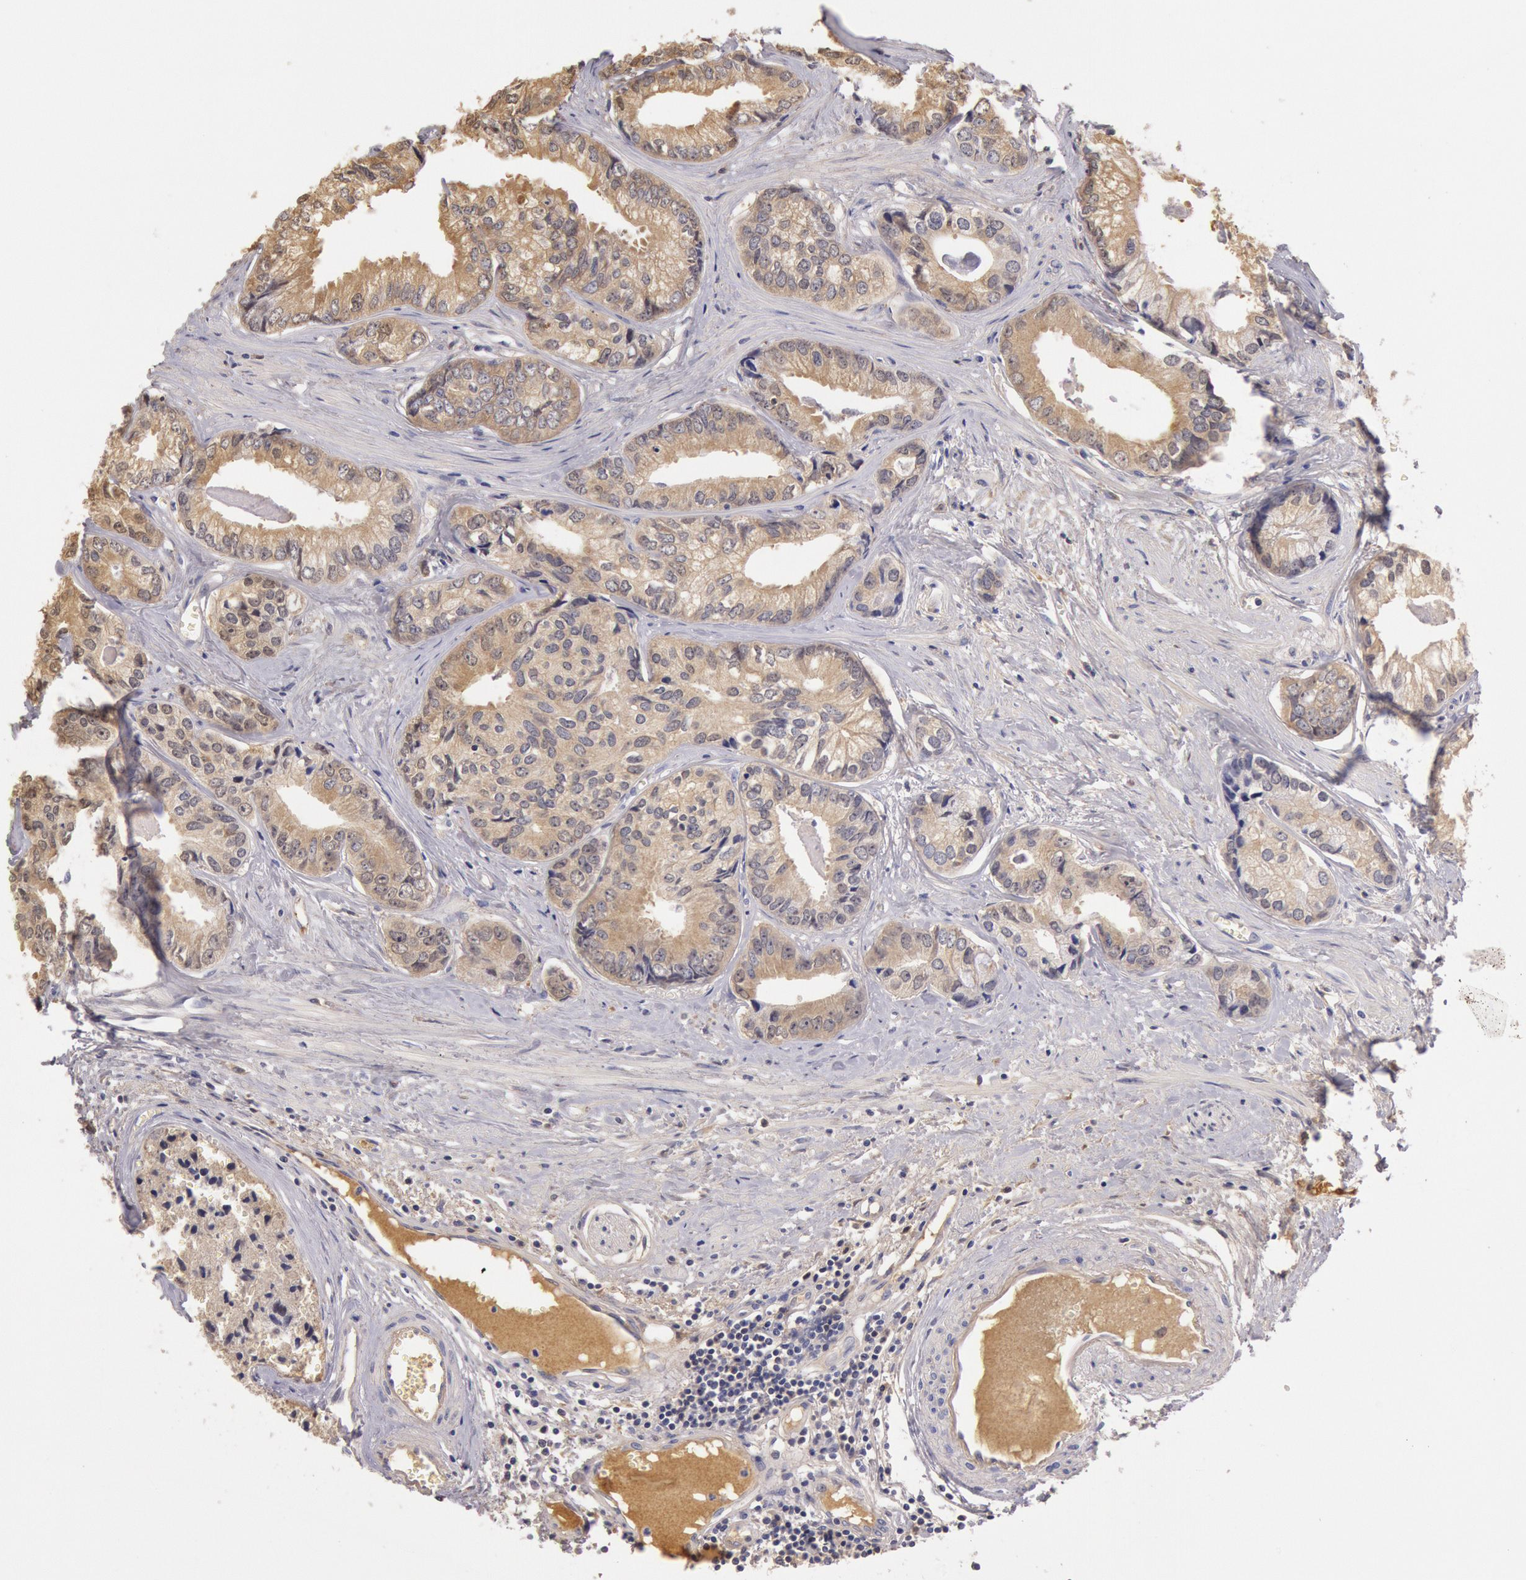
{"staining": {"intensity": "negative", "quantity": "none", "location": "none"}, "tissue": "prostate cancer", "cell_type": "Tumor cells", "image_type": "cancer", "snomed": [{"axis": "morphology", "description": "Adenocarcinoma, High grade"}, {"axis": "topography", "description": "Prostate"}], "caption": "DAB immunohistochemical staining of human prostate cancer displays no significant positivity in tumor cells. Brightfield microscopy of immunohistochemistry (IHC) stained with DAB (brown) and hematoxylin (blue), captured at high magnification.", "gene": "C1R", "patient": {"sex": "male", "age": 56}}